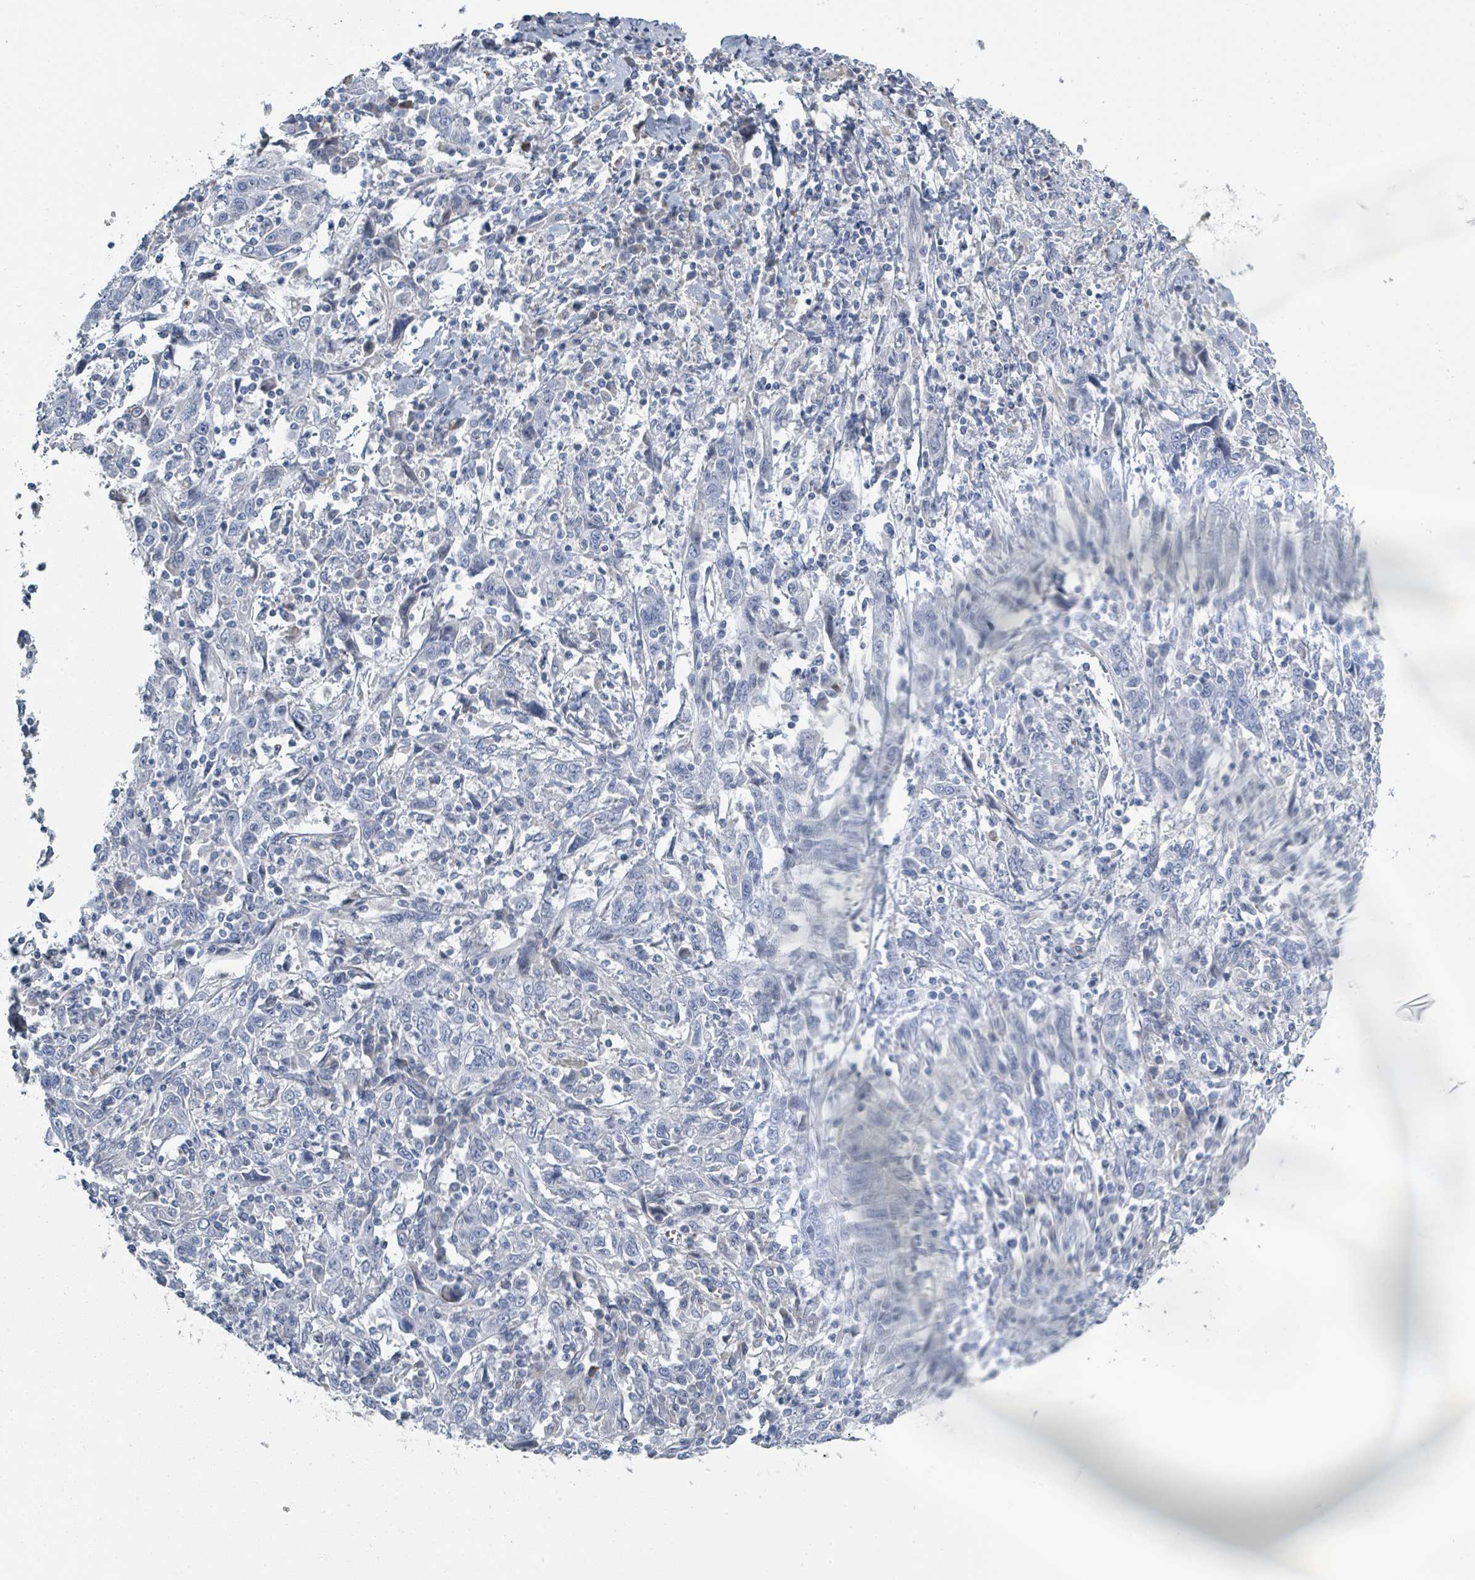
{"staining": {"intensity": "negative", "quantity": "none", "location": "none"}, "tissue": "cervical cancer", "cell_type": "Tumor cells", "image_type": "cancer", "snomed": [{"axis": "morphology", "description": "Squamous cell carcinoma, NOS"}, {"axis": "topography", "description": "Cervix"}], "caption": "Squamous cell carcinoma (cervical) stained for a protein using IHC exhibits no staining tumor cells.", "gene": "RAB33B", "patient": {"sex": "female", "age": 46}}